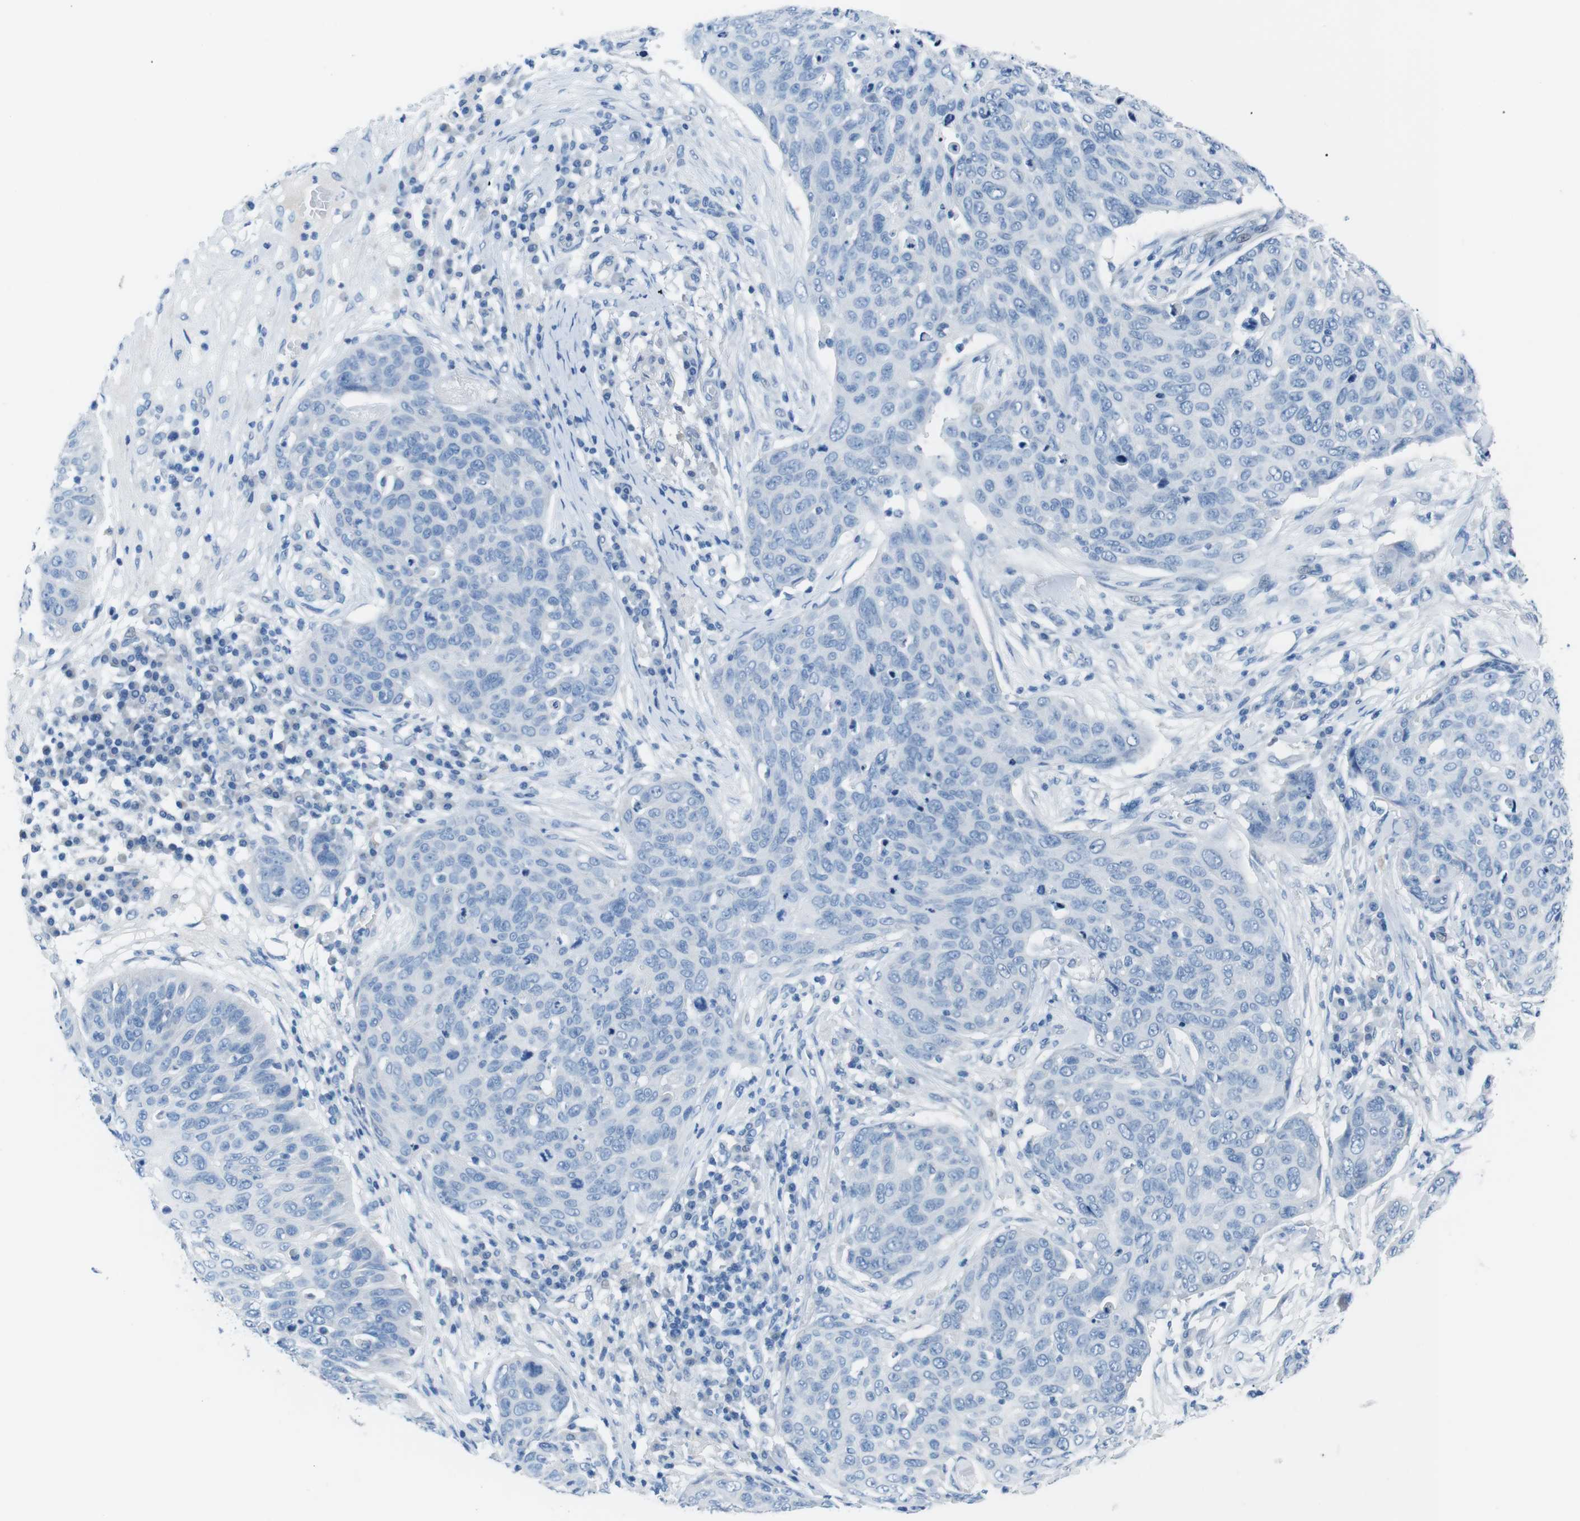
{"staining": {"intensity": "negative", "quantity": "none", "location": "none"}, "tissue": "skin cancer", "cell_type": "Tumor cells", "image_type": "cancer", "snomed": [{"axis": "morphology", "description": "Squamous cell carcinoma in situ, NOS"}, {"axis": "morphology", "description": "Squamous cell carcinoma, NOS"}, {"axis": "topography", "description": "Skin"}], "caption": "Squamous cell carcinoma (skin) was stained to show a protein in brown. There is no significant staining in tumor cells. (Stains: DAB (3,3'-diaminobenzidine) immunohistochemistry (IHC) with hematoxylin counter stain, Microscopy: brightfield microscopy at high magnification).", "gene": "MUC2", "patient": {"sex": "male", "age": 93}}